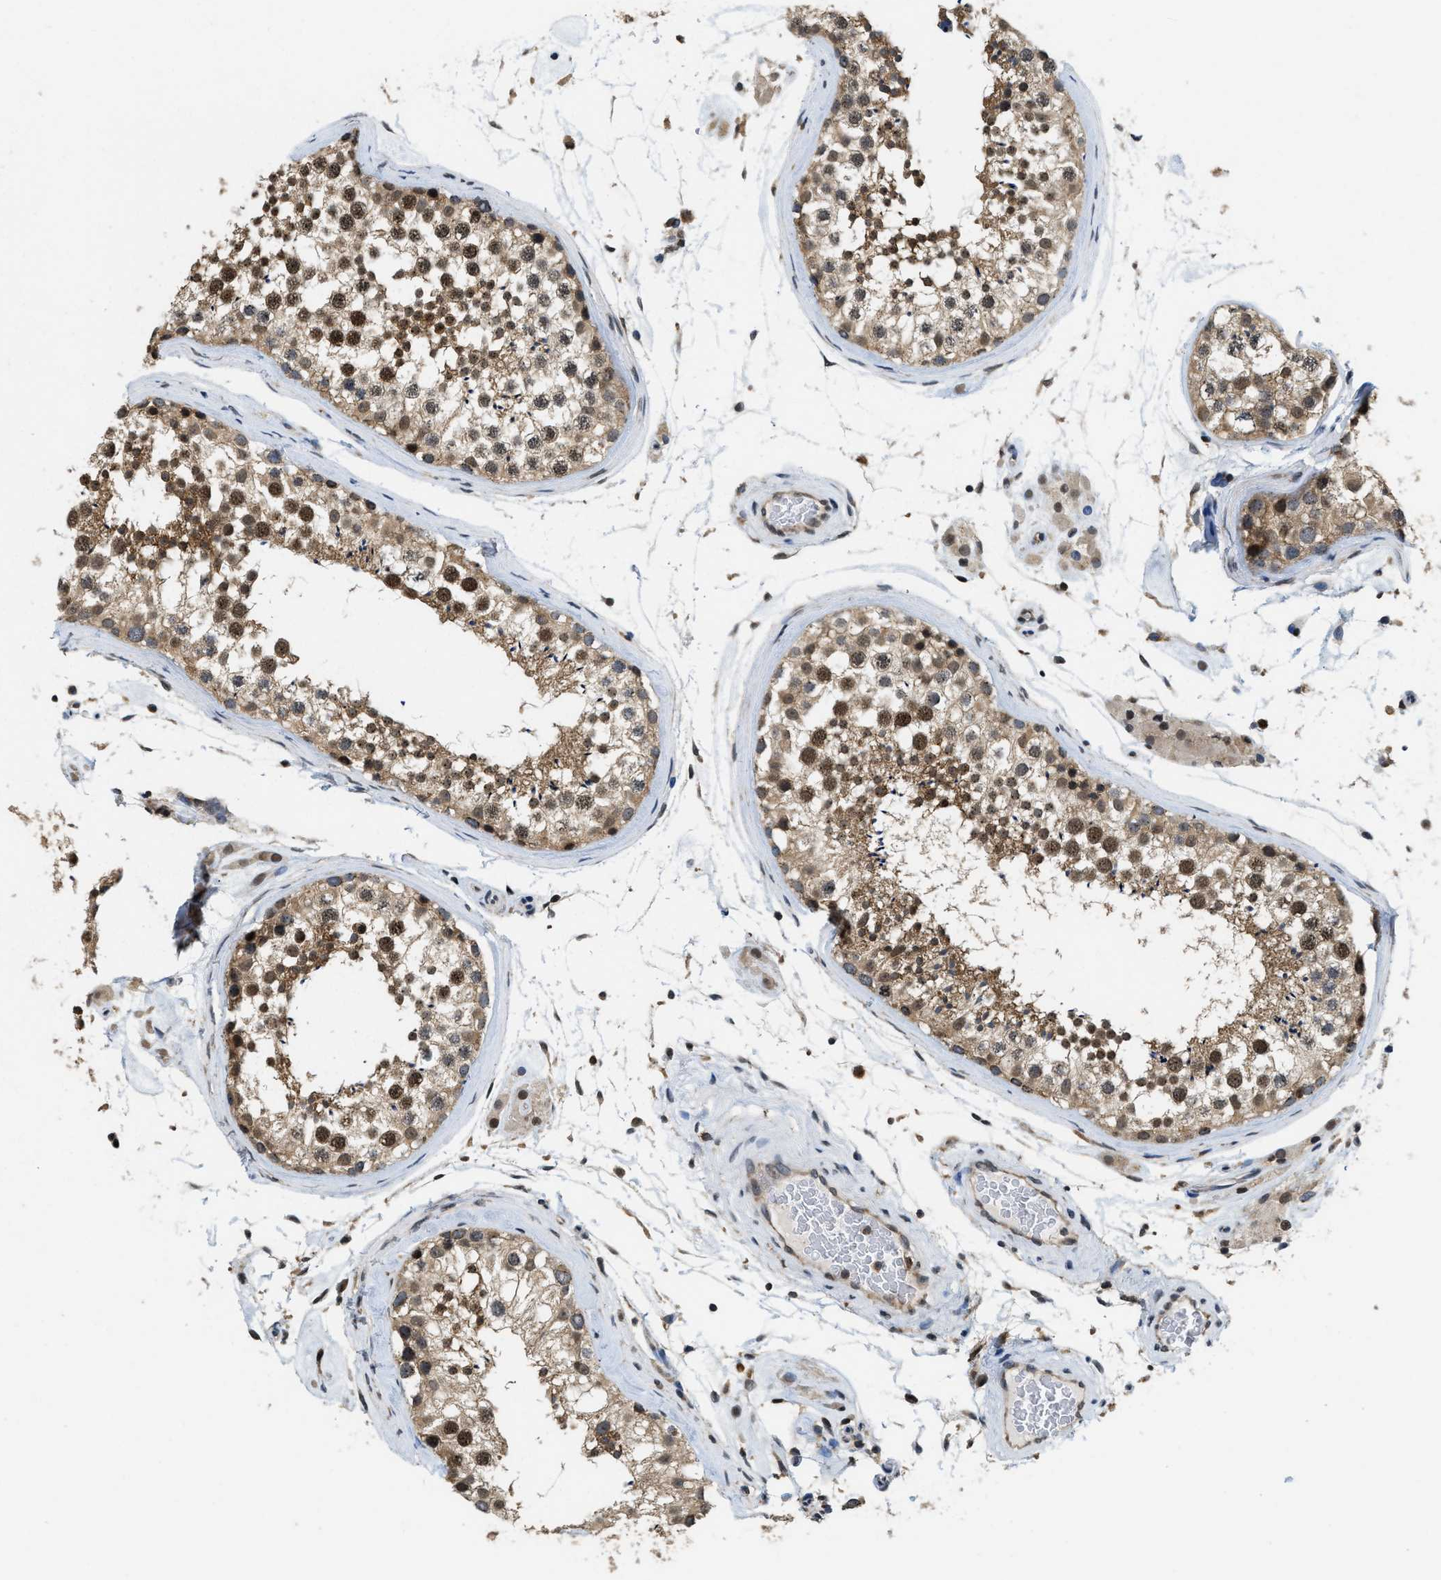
{"staining": {"intensity": "moderate", "quantity": ">75%", "location": "cytoplasmic/membranous,nuclear"}, "tissue": "testis", "cell_type": "Cells in seminiferous ducts", "image_type": "normal", "snomed": [{"axis": "morphology", "description": "Normal tissue, NOS"}, {"axis": "topography", "description": "Testis"}], "caption": "DAB (3,3'-diaminobenzidine) immunohistochemical staining of normal human testis reveals moderate cytoplasmic/membranous,nuclear protein positivity in approximately >75% of cells in seminiferous ducts. (IHC, brightfield microscopy, high magnification).", "gene": "ATF7IP", "patient": {"sex": "male", "age": 46}}